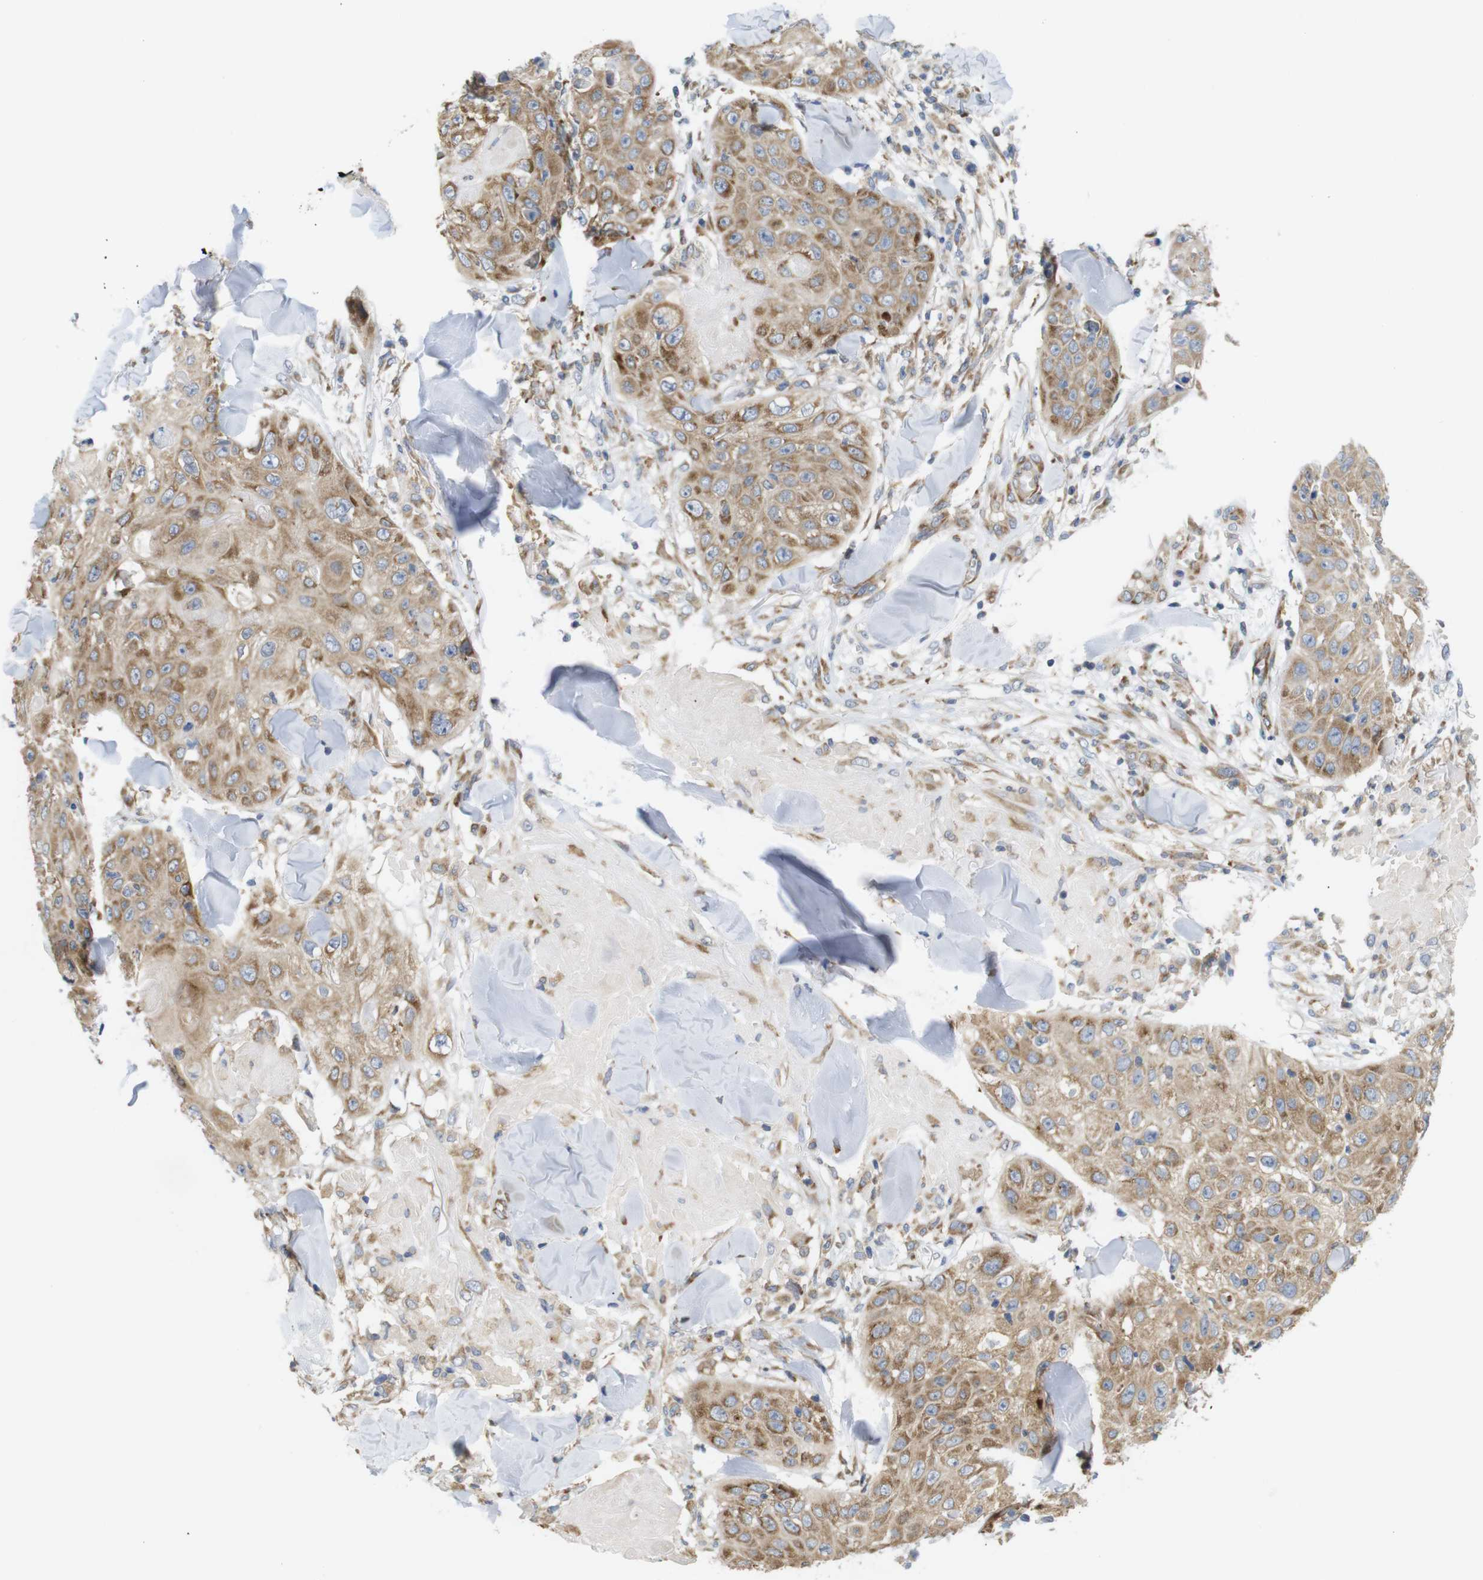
{"staining": {"intensity": "moderate", "quantity": ">75%", "location": "cytoplasmic/membranous"}, "tissue": "skin cancer", "cell_type": "Tumor cells", "image_type": "cancer", "snomed": [{"axis": "morphology", "description": "Squamous cell carcinoma, NOS"}, {"axis": "topography", "description": "Skin"}], "caption": "Protein analysis of skin cancer (squamous cell carcinoma) tissue demonstrates moderate cytoplasmic/membranous expression in about >75% of tumor cells.", "gene": "PCNX2", "patient": {"sex": "male", "age": 86}}